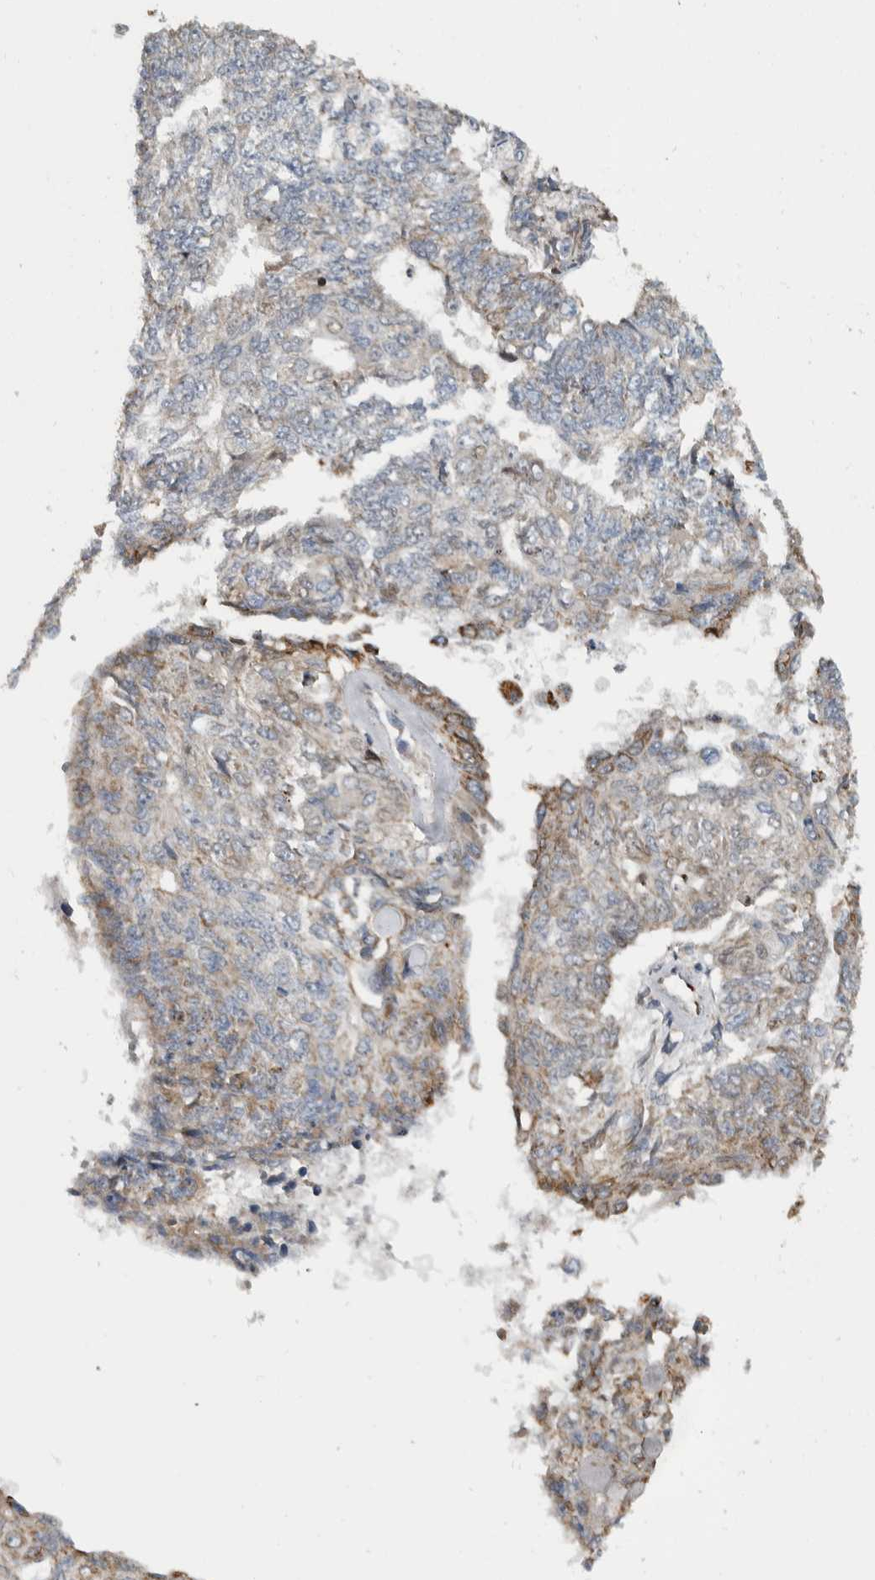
{"staining": {"intensity": "weak", "quantity": ">75%", "location": "cytoplasmic/membranous"}, "tissue": "endometrial cancer", "cell_type": "Tumor cells", "image_type": "cancer", "snomed": [{"axis": "morphology", "description": "Adenocarcinoma, NOS"}, {"axis": "topography", "description": "Endometrium"}], "caption": "IHC micrograph of neoplastic tissue: human endometrial cancer (adenocarcinoma) stained using immunohistochemistry (IHC) demonstrates low levels of weak protein expression localized specifically in the cytoplasmic/membranous of tumor cells, appearing as a cytoplasmic/membranous brown color.", "gene": "FAM83G", "patient": {"sex": "female", "age": 32}}